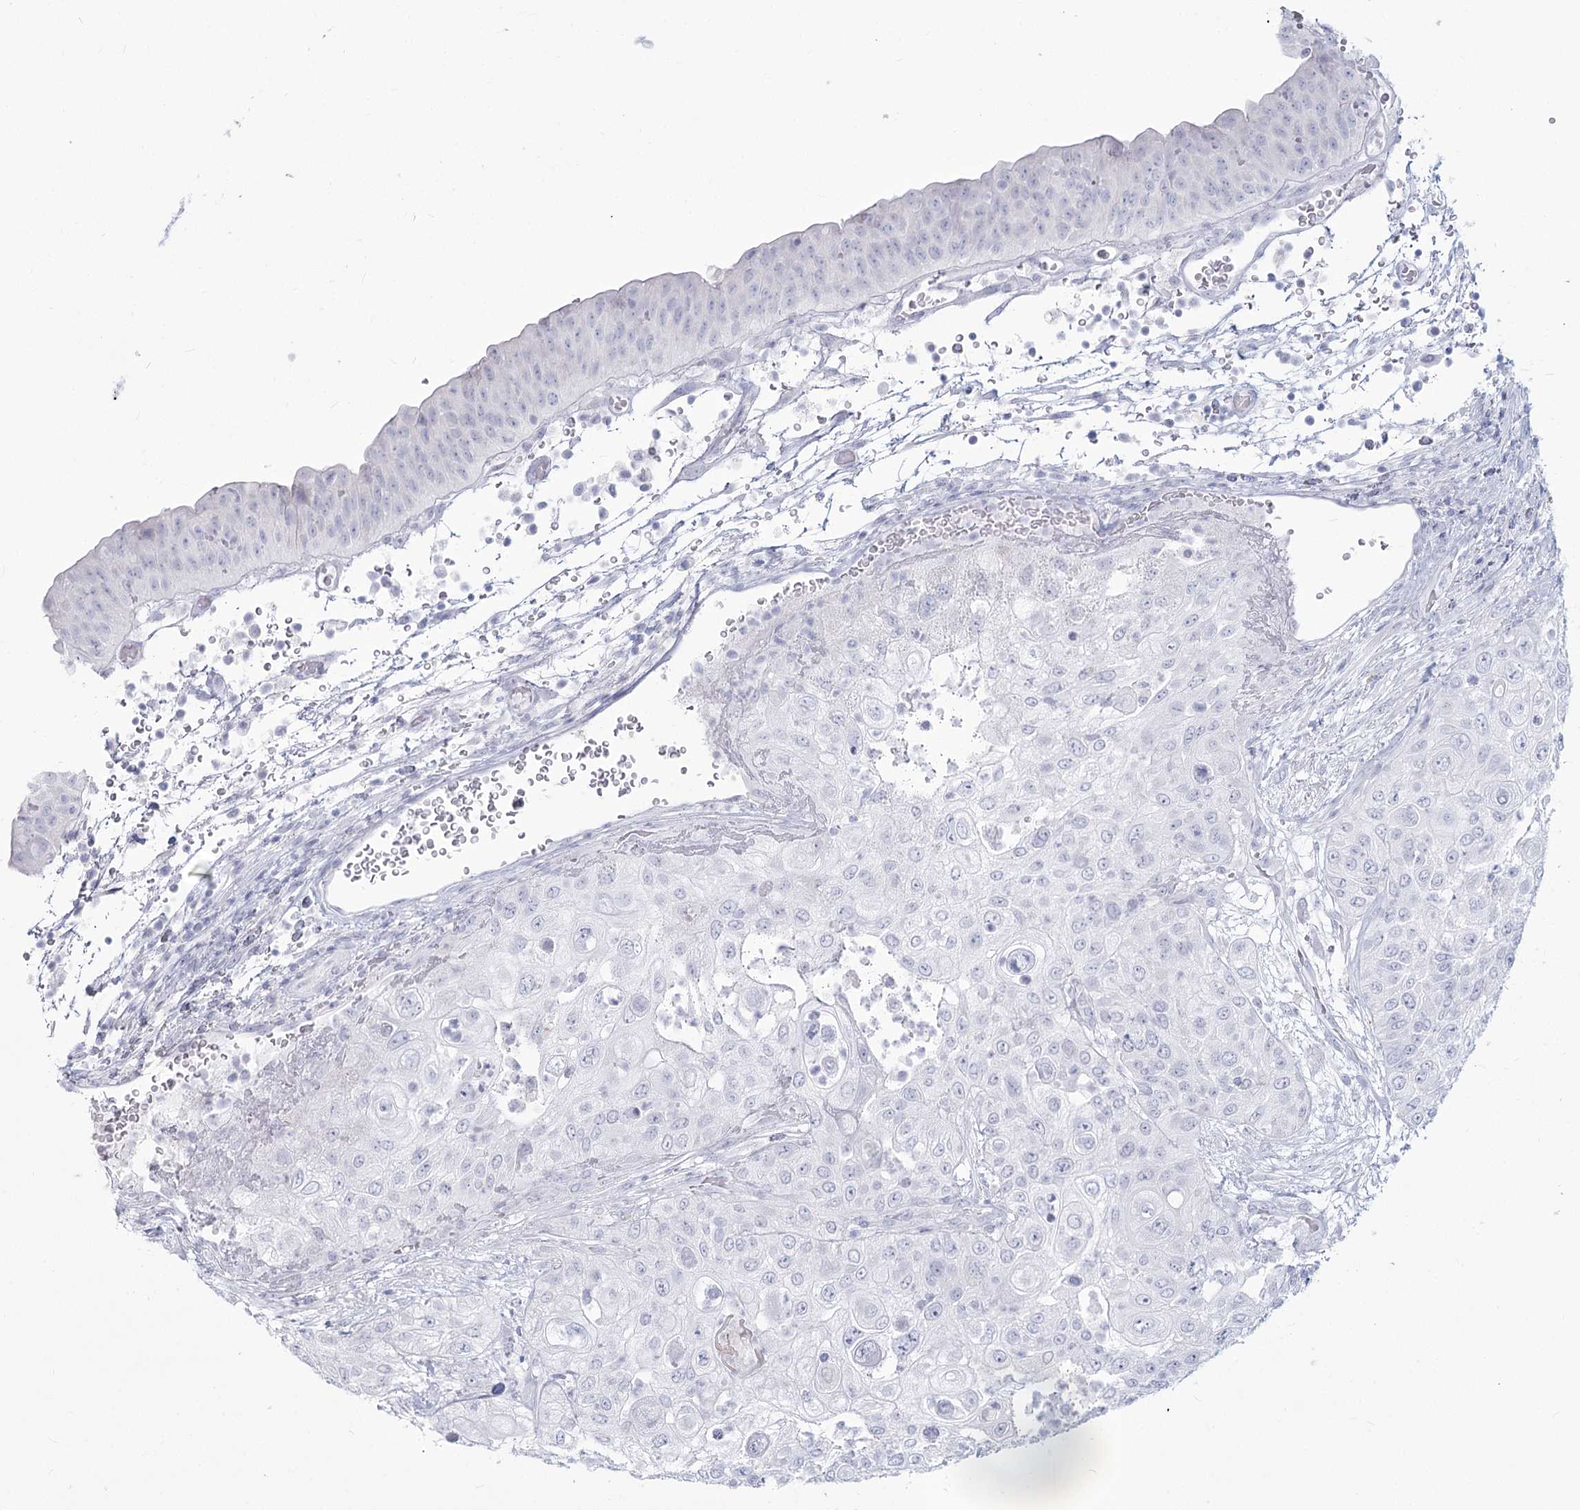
{"staining": {"intensity": "negative", "quantity": "none", "location": "none"}, "tissue": "urothelial cancer", "cell_type": "Tumor cells", "image_type": "cancer", "snomed": [{"axis": "morphology", "description": "Urothelial carcinoma, High grade"}, {"axis": "topography", "description": "Urinary bladder"}], "caption": "Micrograph shows no protein expression in tumor cells of urothelial carcinoma (high-grade) tissue.", "gene": "SLC6A19", "patient": {"sex": "female", "age": 79}}